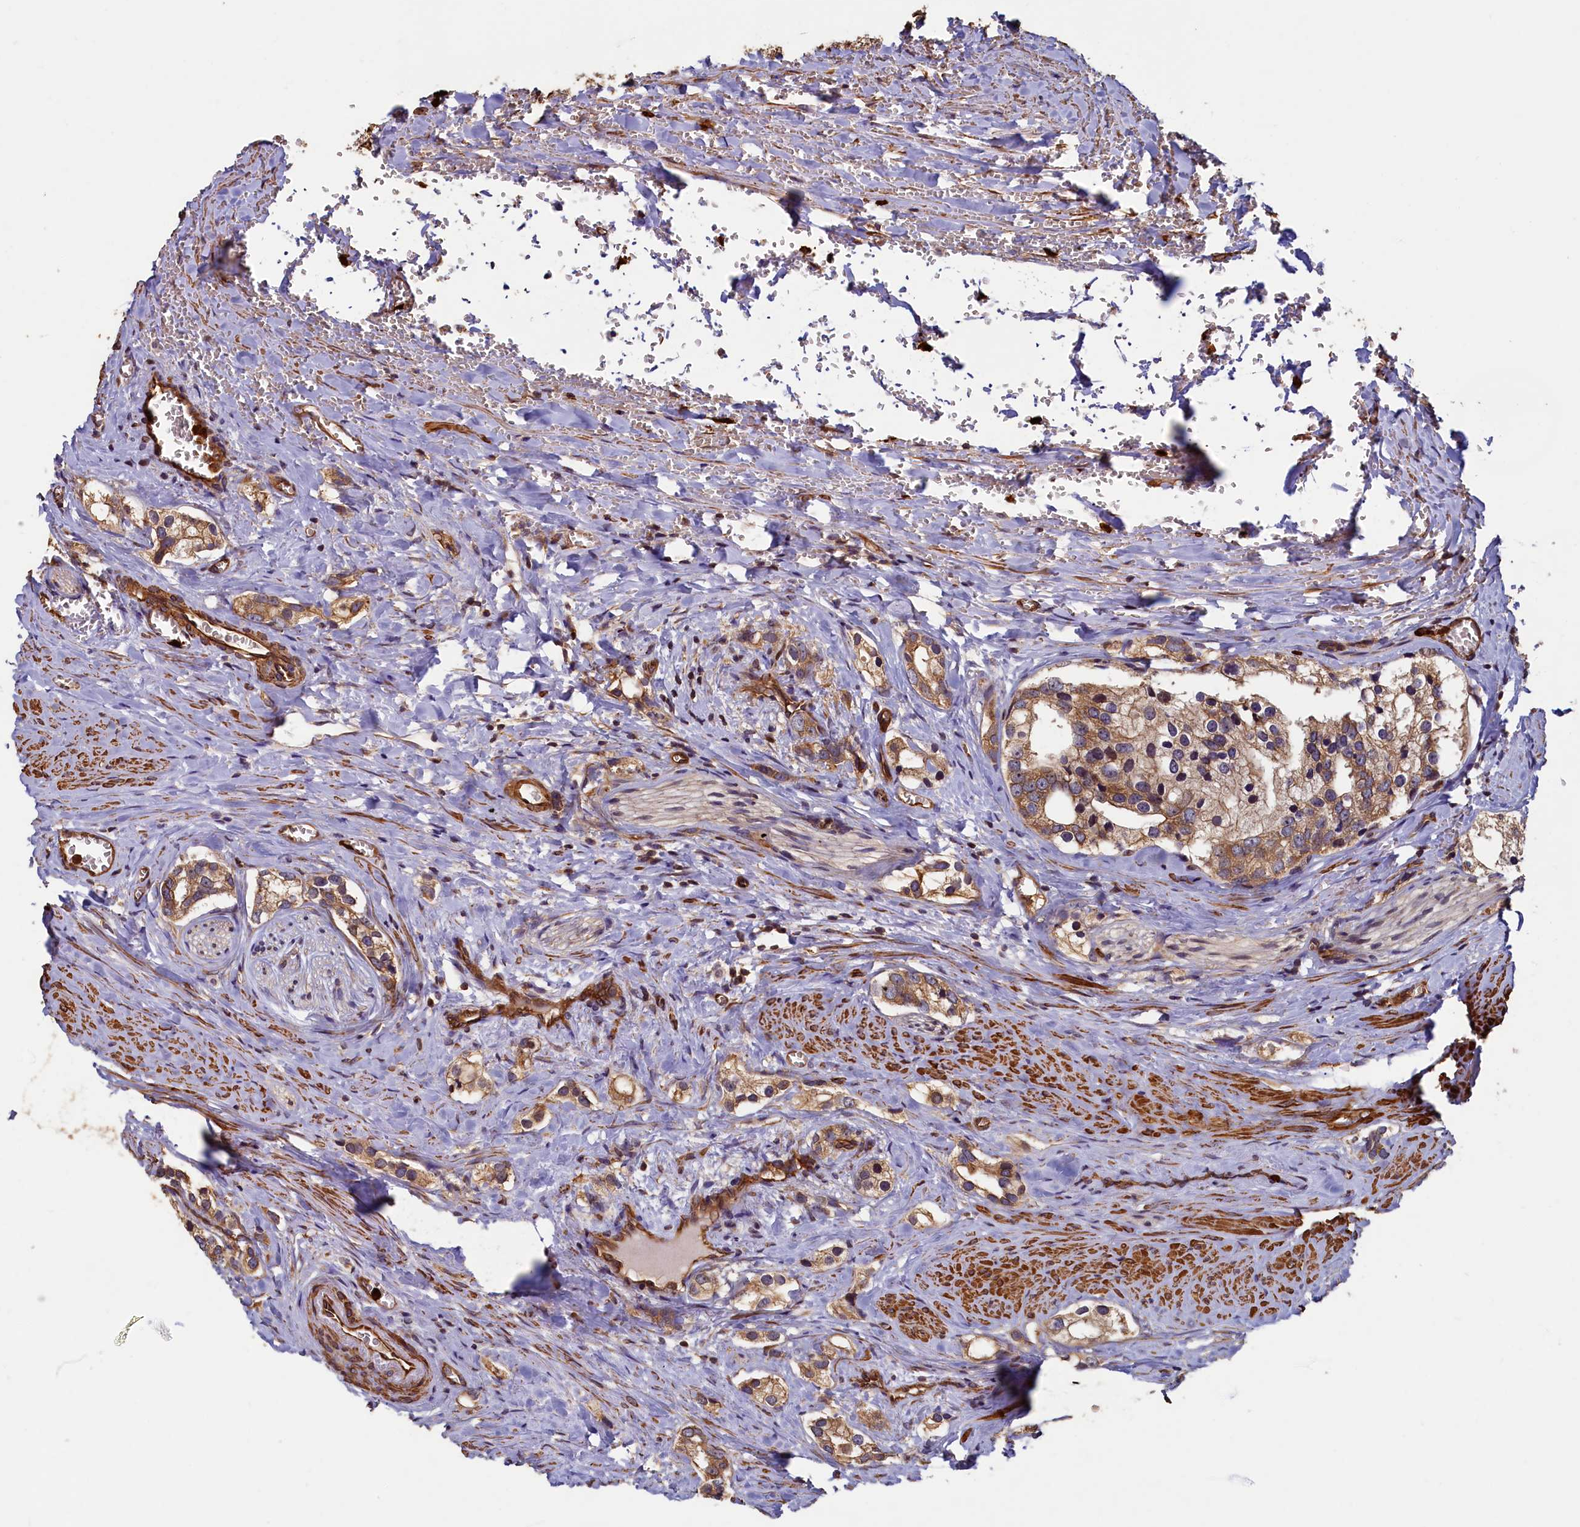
{"staining": {"intensity": "moderate", "quantity": ">75%", "location": "cytoplasmic/membranous"}, "tissue": "prostate cancer", "cell_type": "Tumor cells", "image_type": "cancer", "snomed": [{"axis": "morphology", "description": "Adenocarcinoma, High grade"}, {"axis": "topography", "description": "Prostate"}], "caption": "Prostate cancer stained with a protein marker demonstrates moderate staining in tumor cells.", "gene": "CCDC102B", "patient": {"sex": "male", "age": 66}}